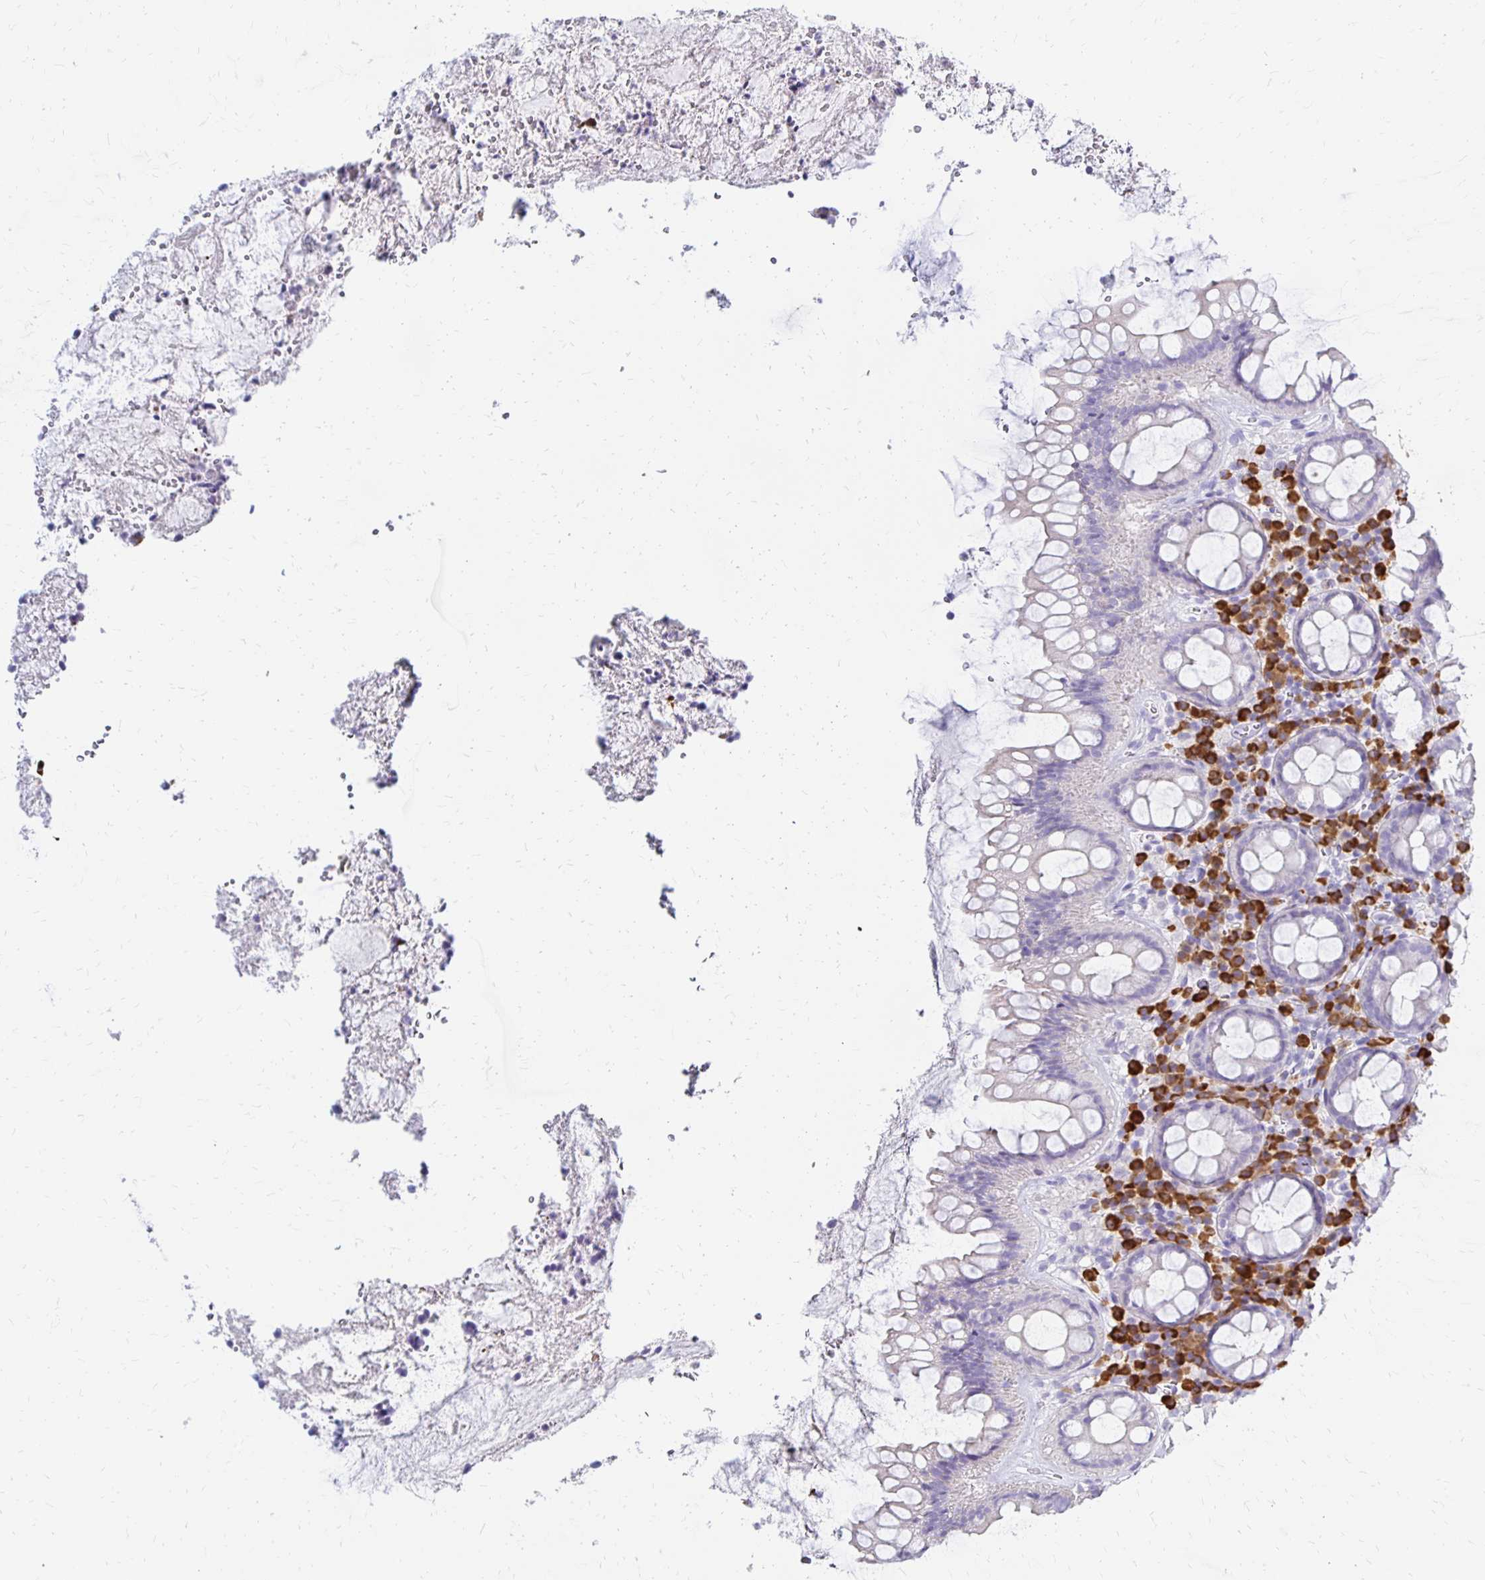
{"staining": {"intensity": "negative", "quantity": "none", "location": "none"}, "tissue": "rectum", "cell_type": "Glandular cells", "image_type": "normal", "snomed": [{"axis": "morphology", "description": "Normal tissue, NOS"}, {"axis": "topography", "description": "Rectum"}], "caption": "Immunohistochemistry (IHC) photomicrograph of normal rectum: human rectum stained with DAB (3,3'-diaminobenzidine) reveals no significant protein staining in glandular cells.", "gene": "FNTB", "patient": {"sex": "female", "age": 69}}